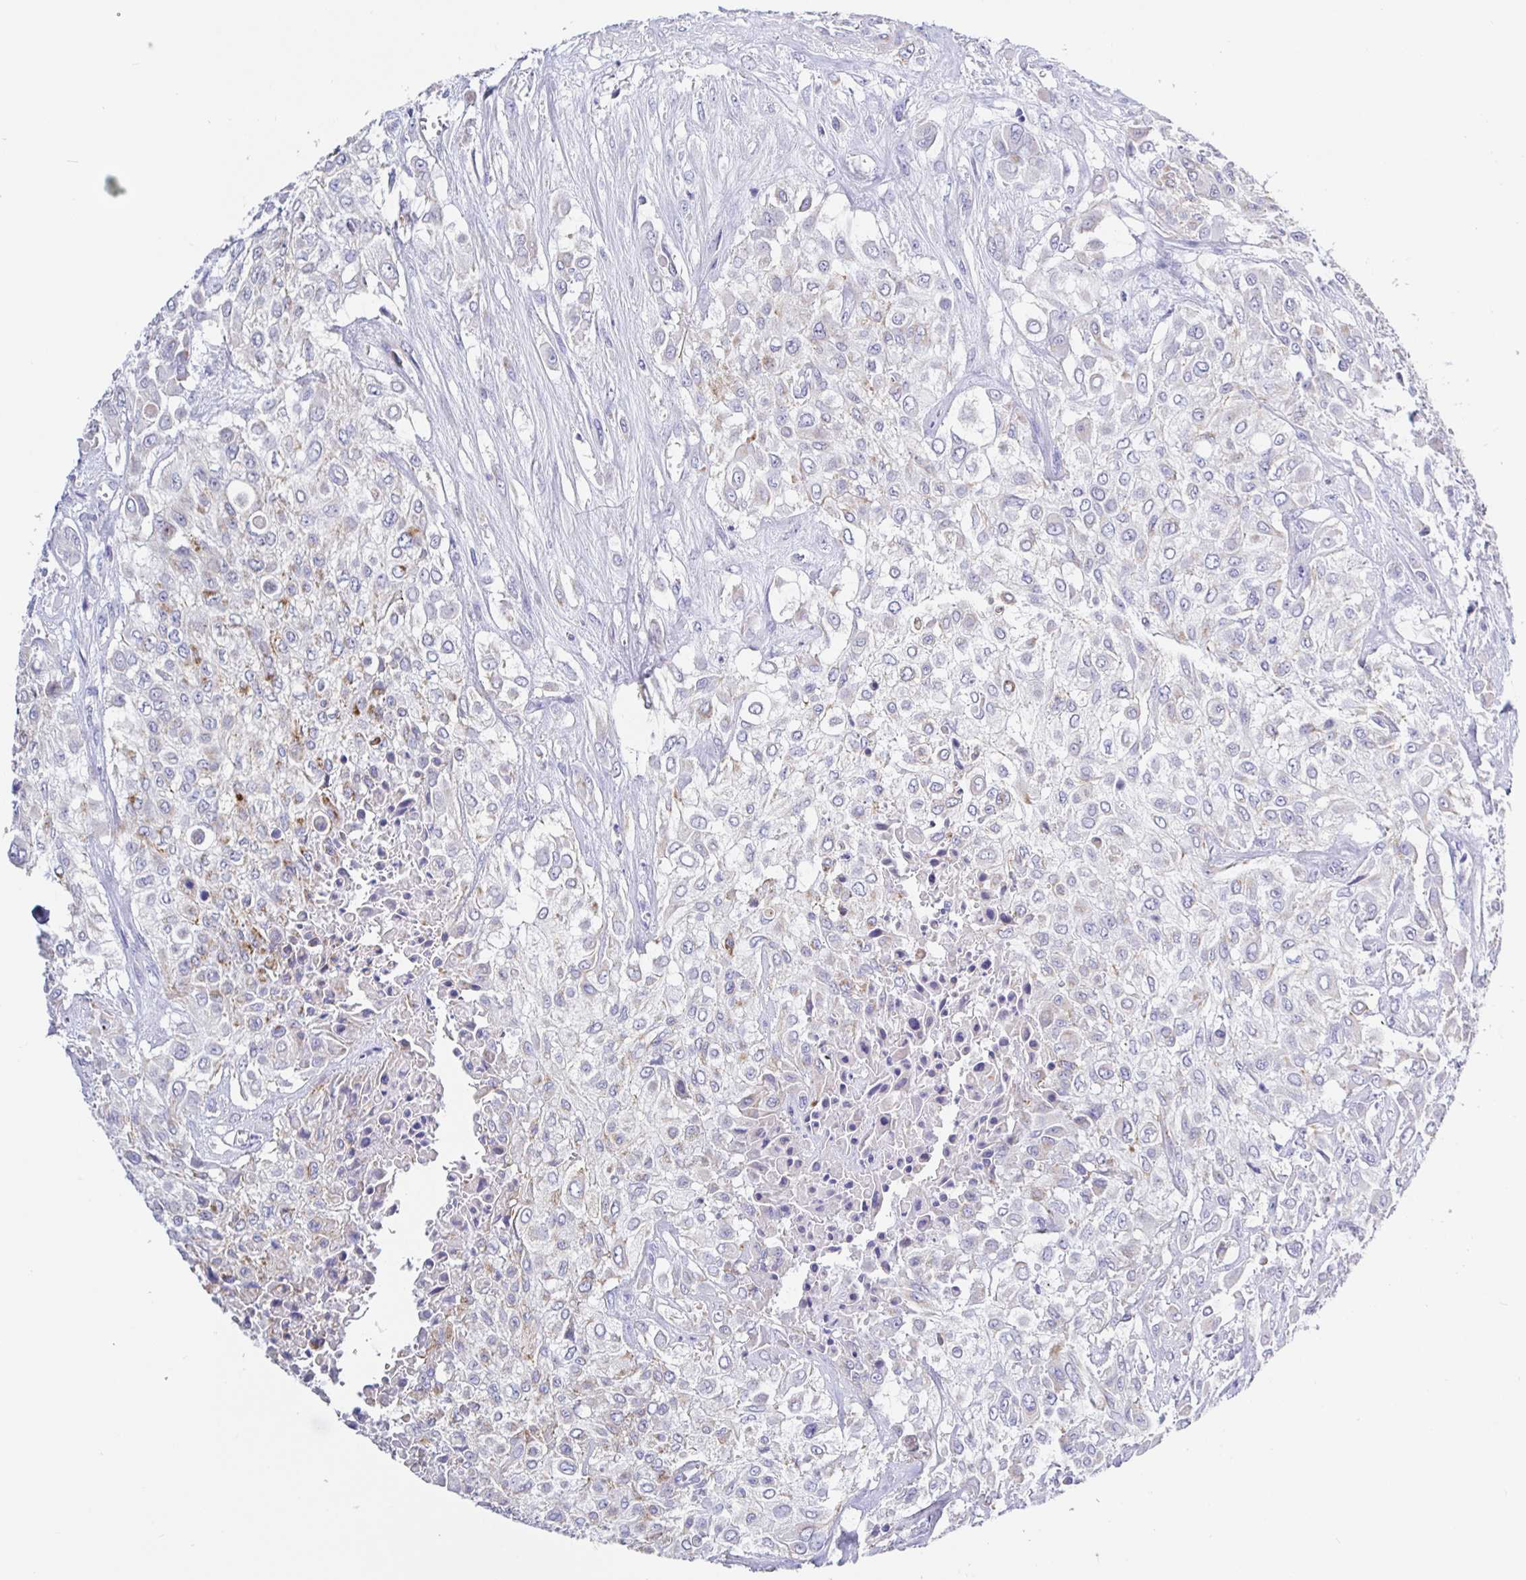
{"staining": {"intensity": "negative", "quantity": "none", "location": "none"}, "tissue": "urothelial cancer", "cell_type": "Tumor cells", "image_type": "cancer", "snomed": [{"axis": "morphology", "description": "Urothelial carcinoma, High grade"}, {"axis": "topography", "description": "Urinary bladder"}], "caption": "High magnification brightfield microscopy of urothelial cancer stained with DAB (3,3'-diaminobenzidine) (brown) and counterstained with hematoxylin (blue): tumor cells show no significant staining. The staining is performed using DAB (3,3'-diaminobenzidine) brown chromogen with nuclei counter-stained in using hematoxylin.", "gene": "MAOA", "patient": {"sex": "male", "age": 57}}